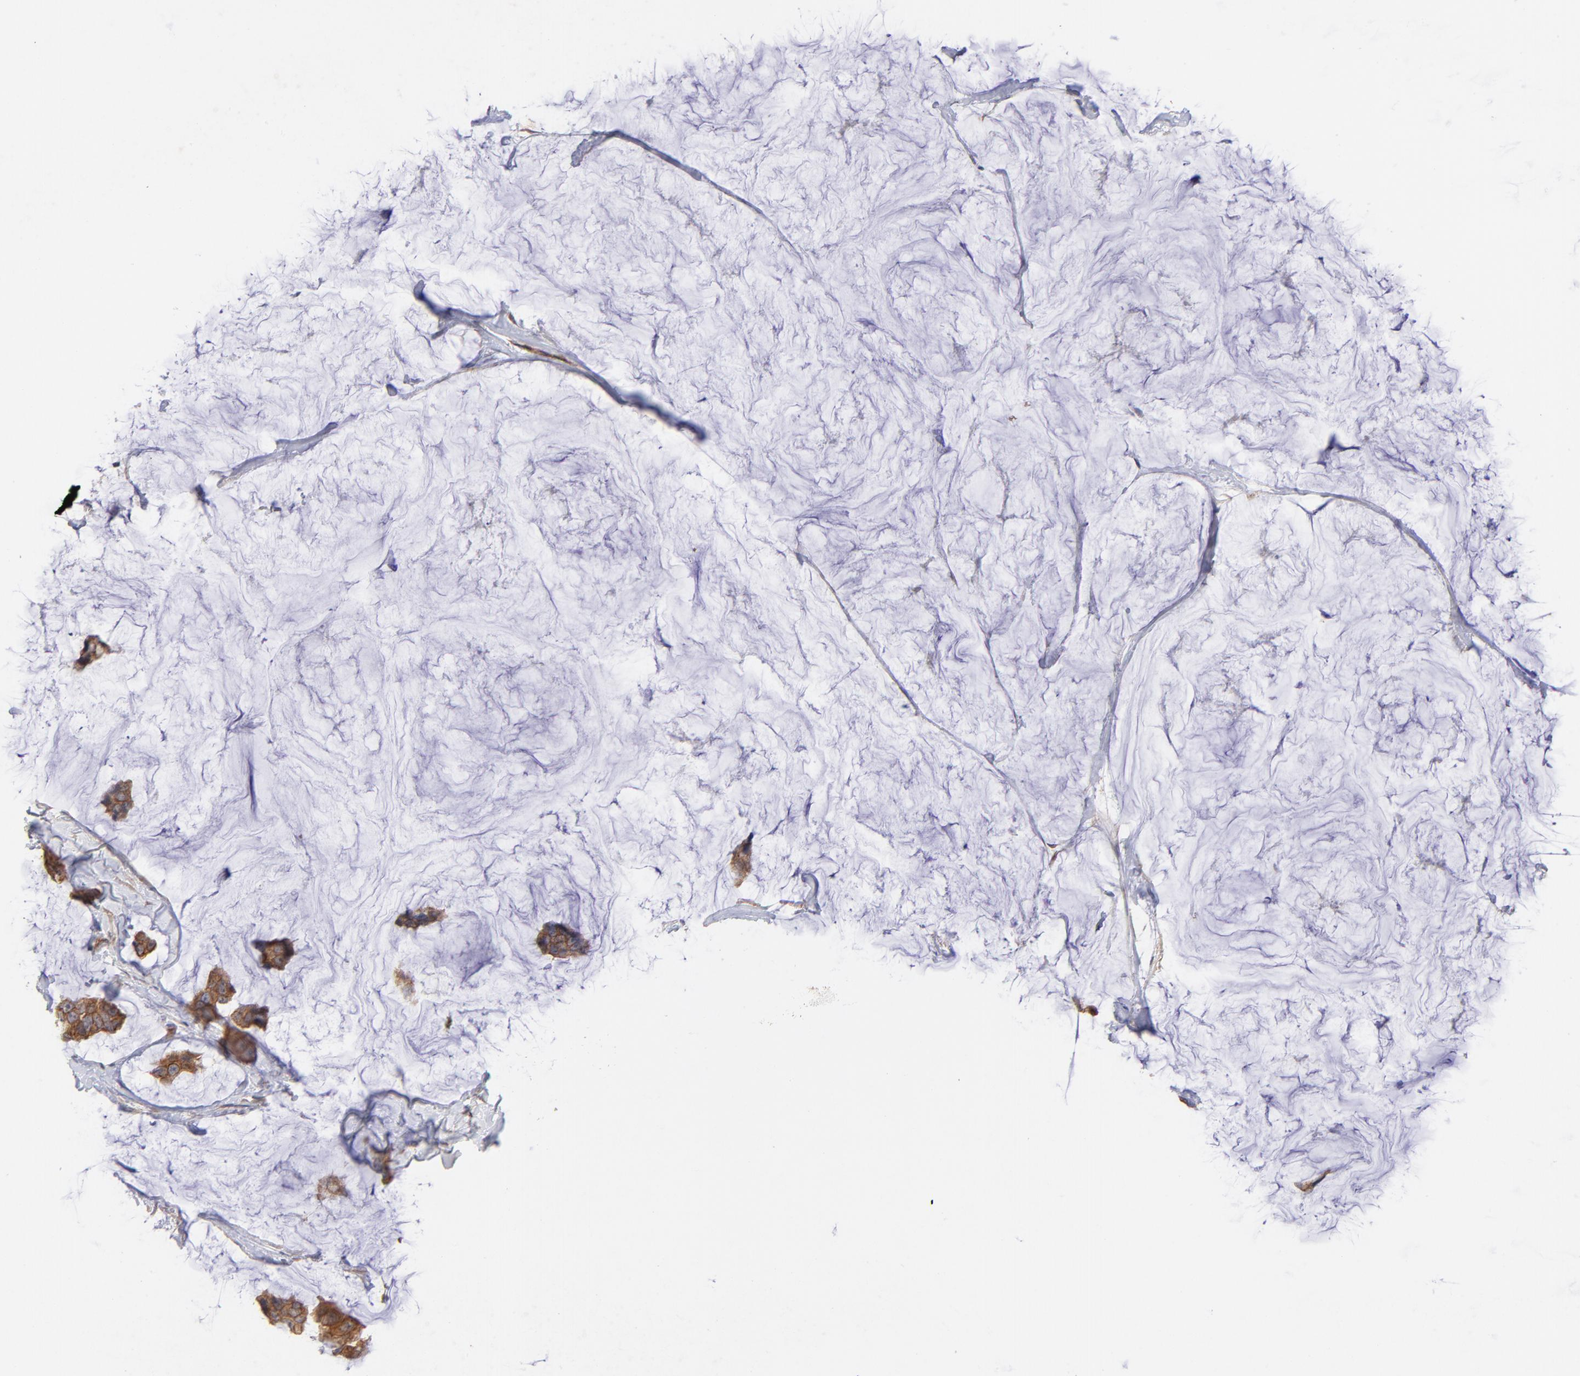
{"staining": {"intensity": "strong", "quantity": ">75%", "location": "cytoplasmic/membranous"}, "tissue": "breast cancer", "cell_type": "Tumor cells", "image_type": "cancer", "snomed": [{"axis": "morphology", "description": "Normal tissue, NOS"}, {"axis": "morphology", "description": "Duct carcinoma"}, {"axis": "topography", "description": "Breast"}], "caption": "Strong cytoplasmic/membranous expression for a protein is identified in approximately >75% of tumor cells of breast cancer using IHC.", "gene": "STAP2", "patient": {"sex": "female", "age": 50}}